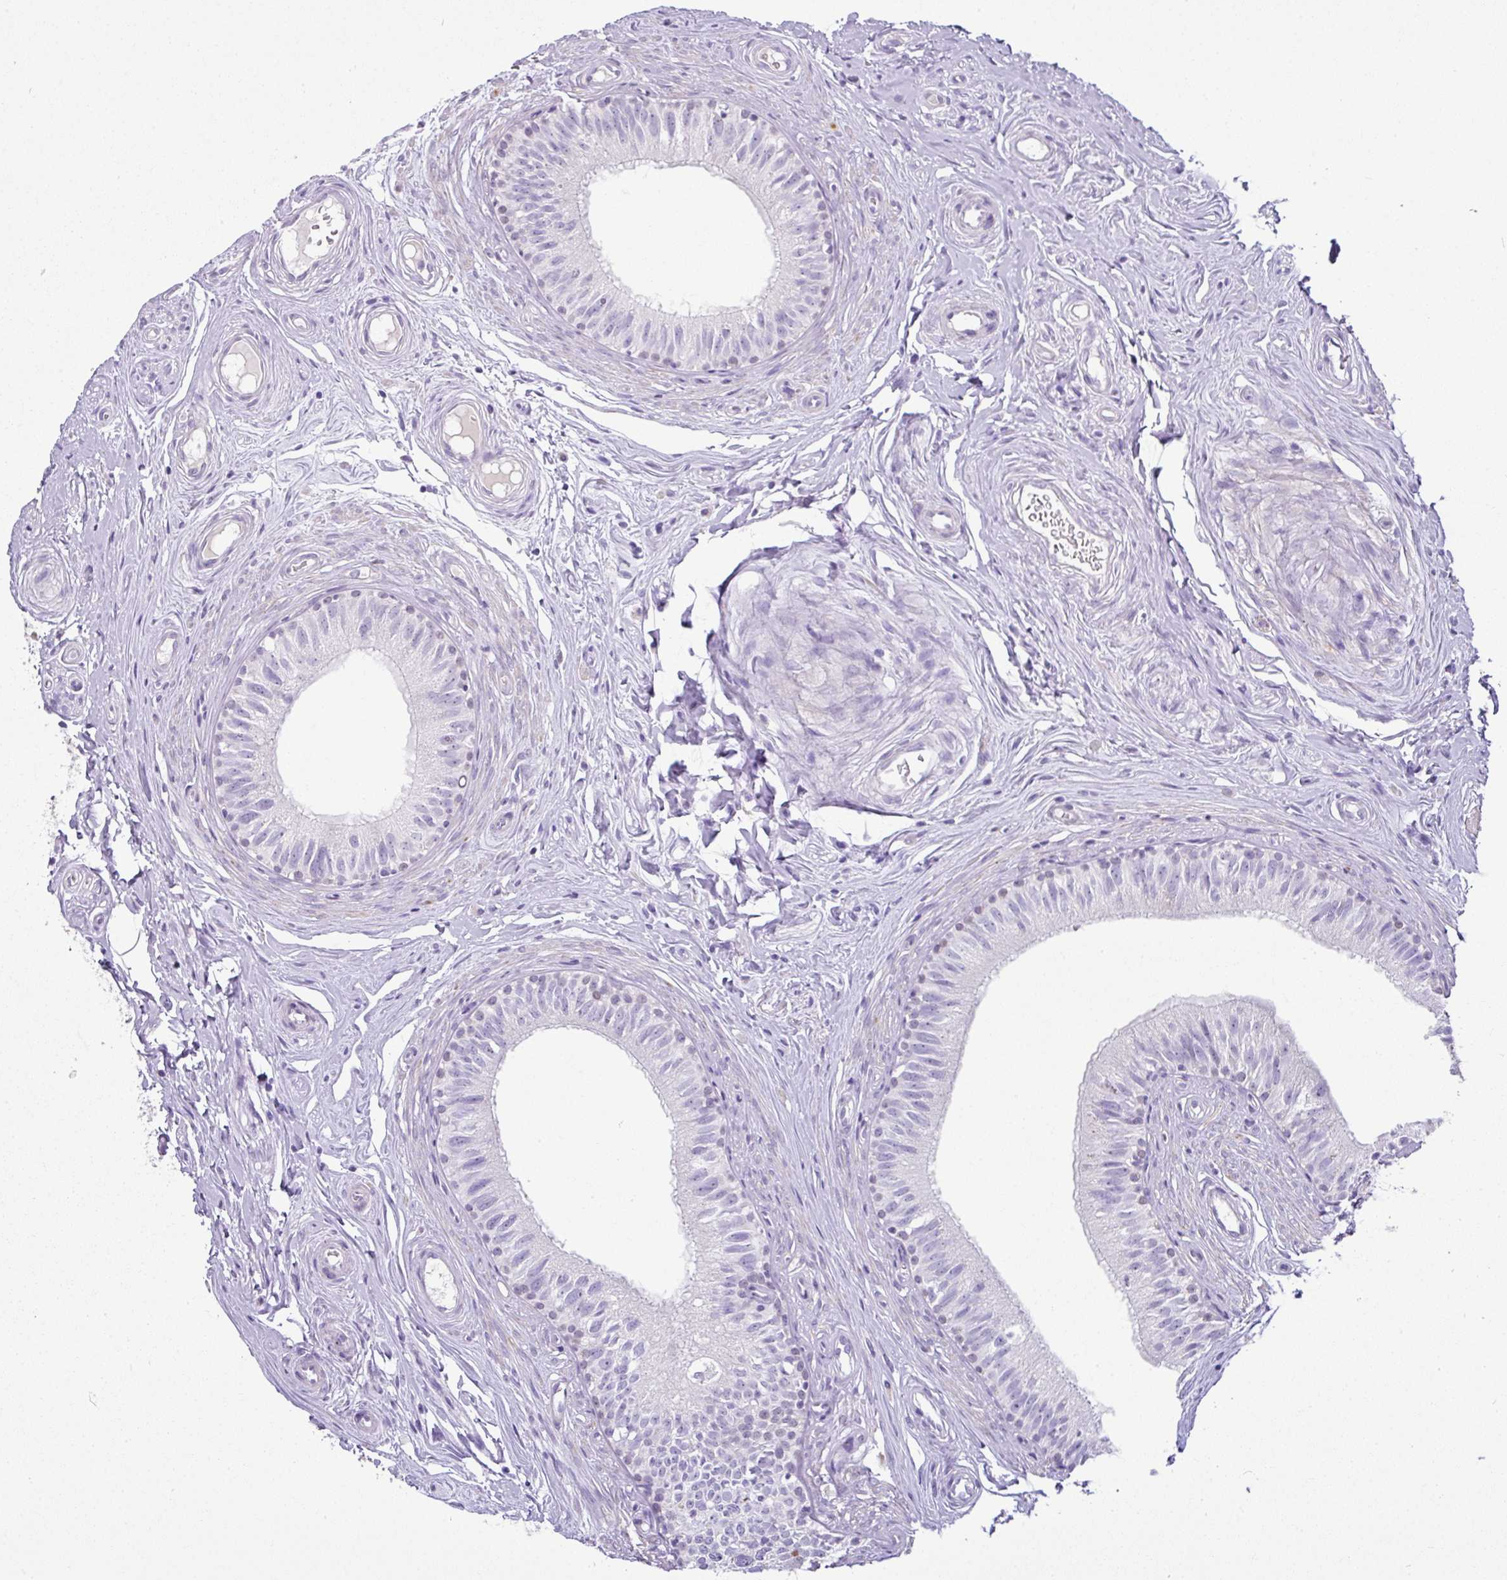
{"staining": {"intensity": "negative", "quantity": "none", "location": "none"}, "tissue": "epididymis", "cell_type": "Glandular cells", "image_type": "normal", "snomed": [{"axis": "morphology", "description": "Normal tissue, NOS"}, {"axis": "morphology", "description": "Seminoma, NOS"}, {"axis": "topography", "description": "Testis"}, {"axis": "topography", "description": "Epididymis"}], "caption": "Benign epididymis was stained to show a protein in brown. There is no significant staining in glandular cells. (Brightfield microscopy of DAB (3,3'-diaminobenzidine) immunohistochemistry (IHC) at high magnification).", "gene": "BCL11A", "patient": {"sex": "male", "age": 45}}